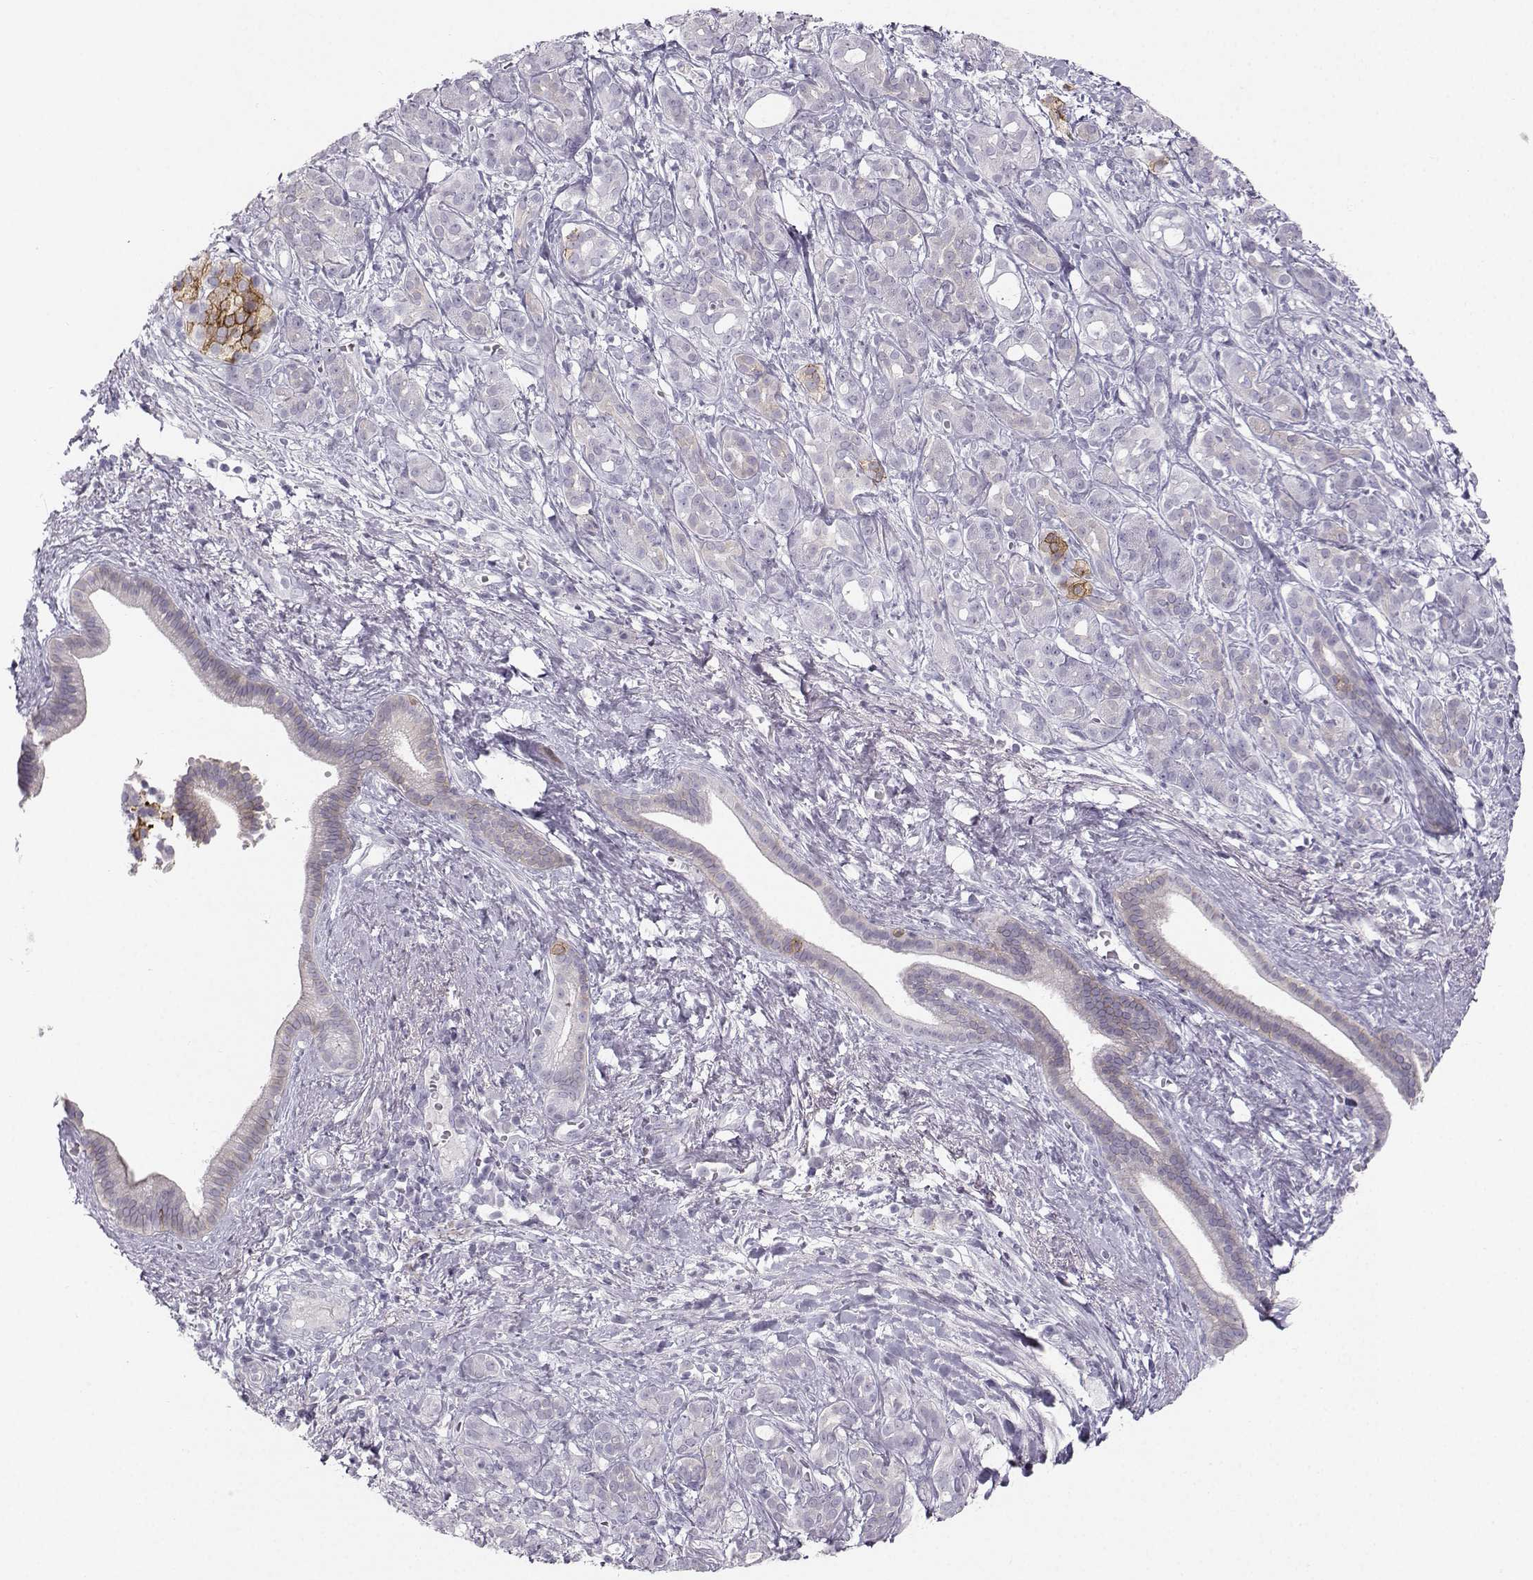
{"staining": {"intensity": "negative", "quantity": "none", "location": "none"}, "tissue": "pancreatic cancer", "cell_type": "Tumor cells", "image_type": "cancer", "snomed": [{"axis": "morphology", "description": "Adenocarcinoma, NOS"}, {"axis": "topography", "description": "Pancreas"}], "caption": "This is an immunohistochemistry histopathology image of pancreatic cancer. There is no staining in tumor cells.", "gene": "CASR", "patient": {"sex": "male", "age": 61}}